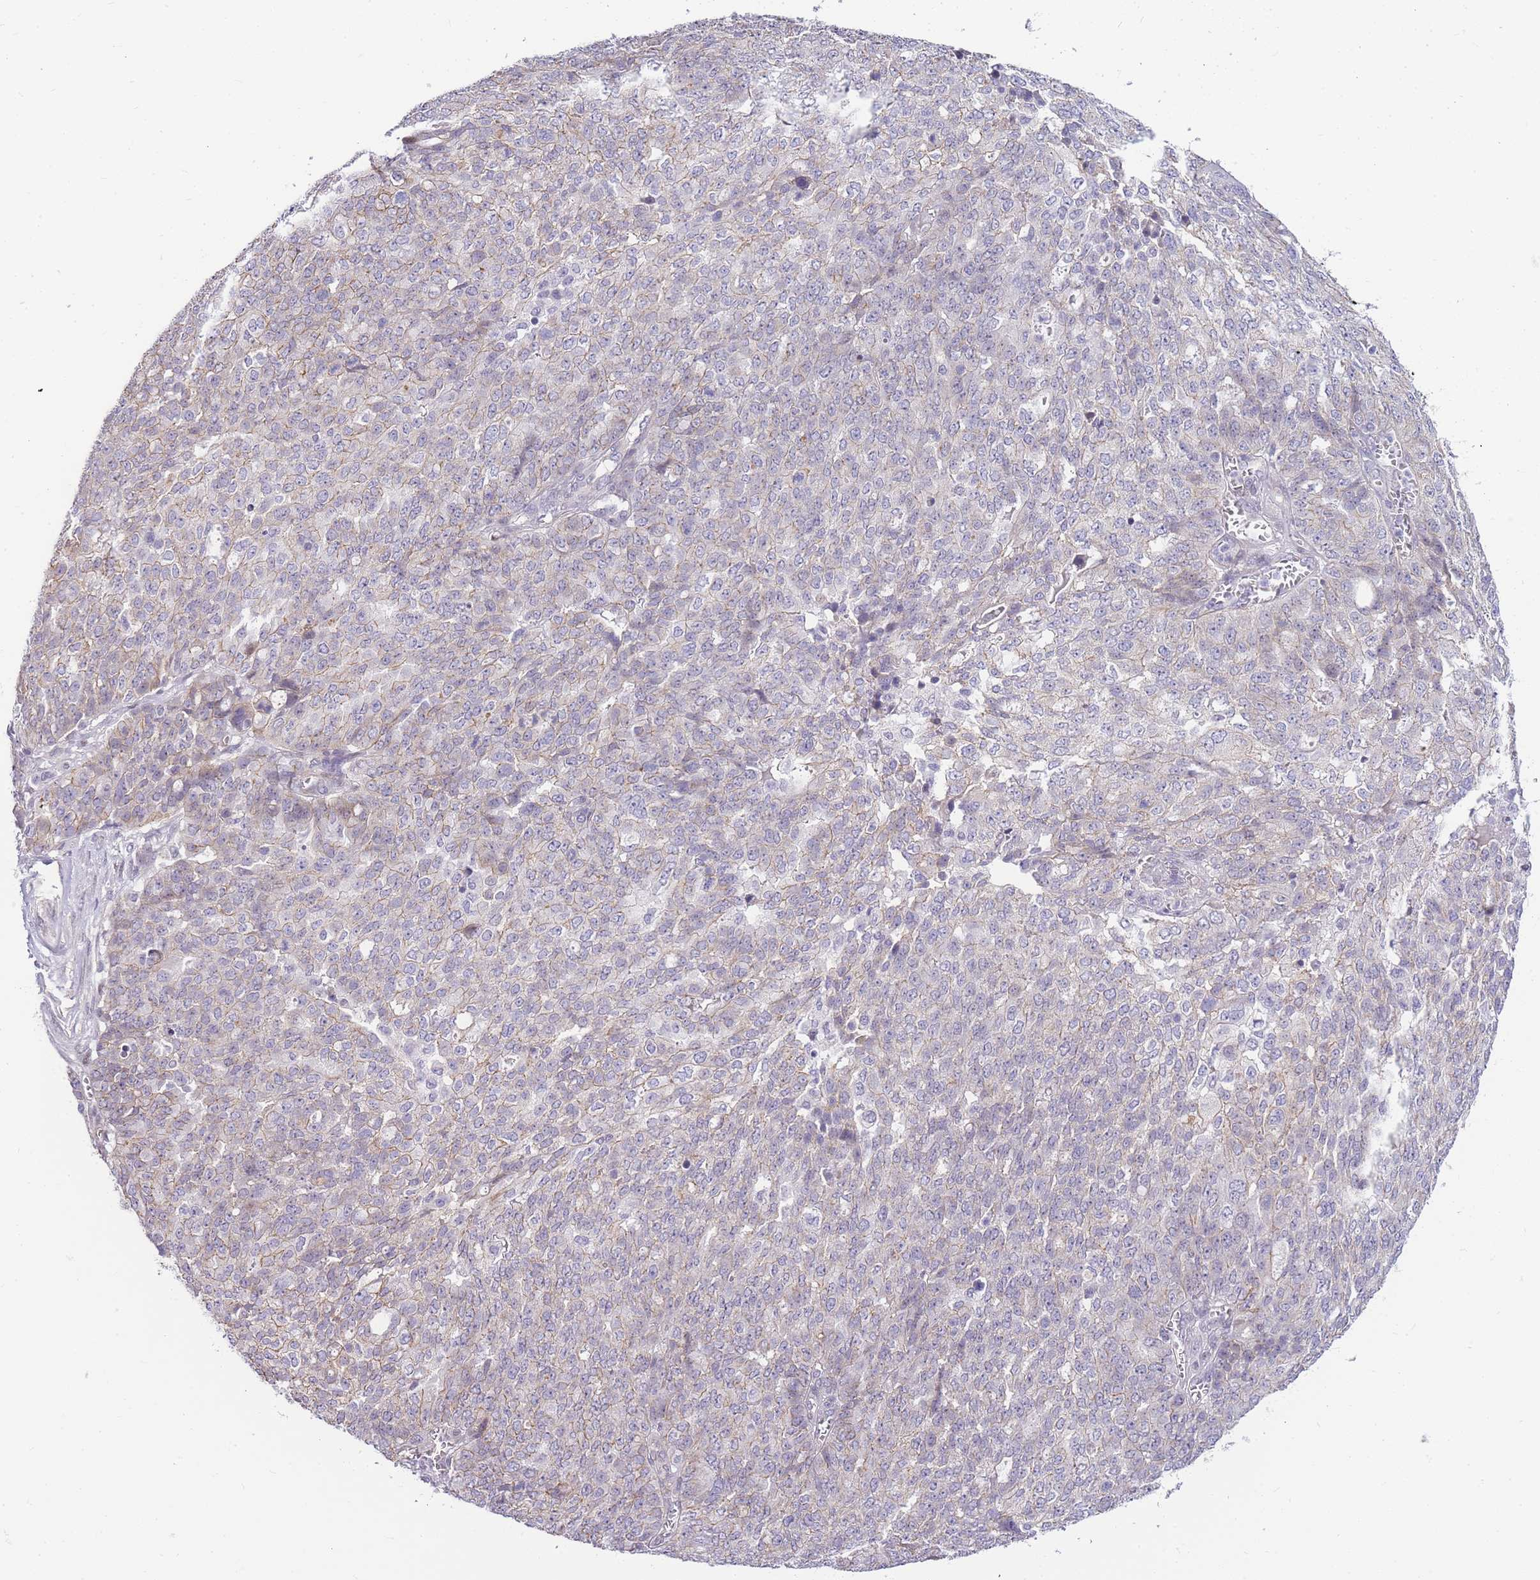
{"staining": {"intensity": "negative", "quantity": "none", "location": "none"}, "tissue": "ovarian cancer", "cell_type": "Tumor cells", "image_type": "cancer", "snomed": [{"axis": "morphology", "description": "Cystadenocarcinoma, serous, NOS"}, {"axis": "topography", "description": "Soft tissue"}, {"axis": "topography", "description": "Ovary"}], "caption": "Ovarian cancer stained for a protein using immunohistochemistry reveals no staining tumor cells.", "gene": "CLBA1", "patient": {"sex": "female", "age": 57}}